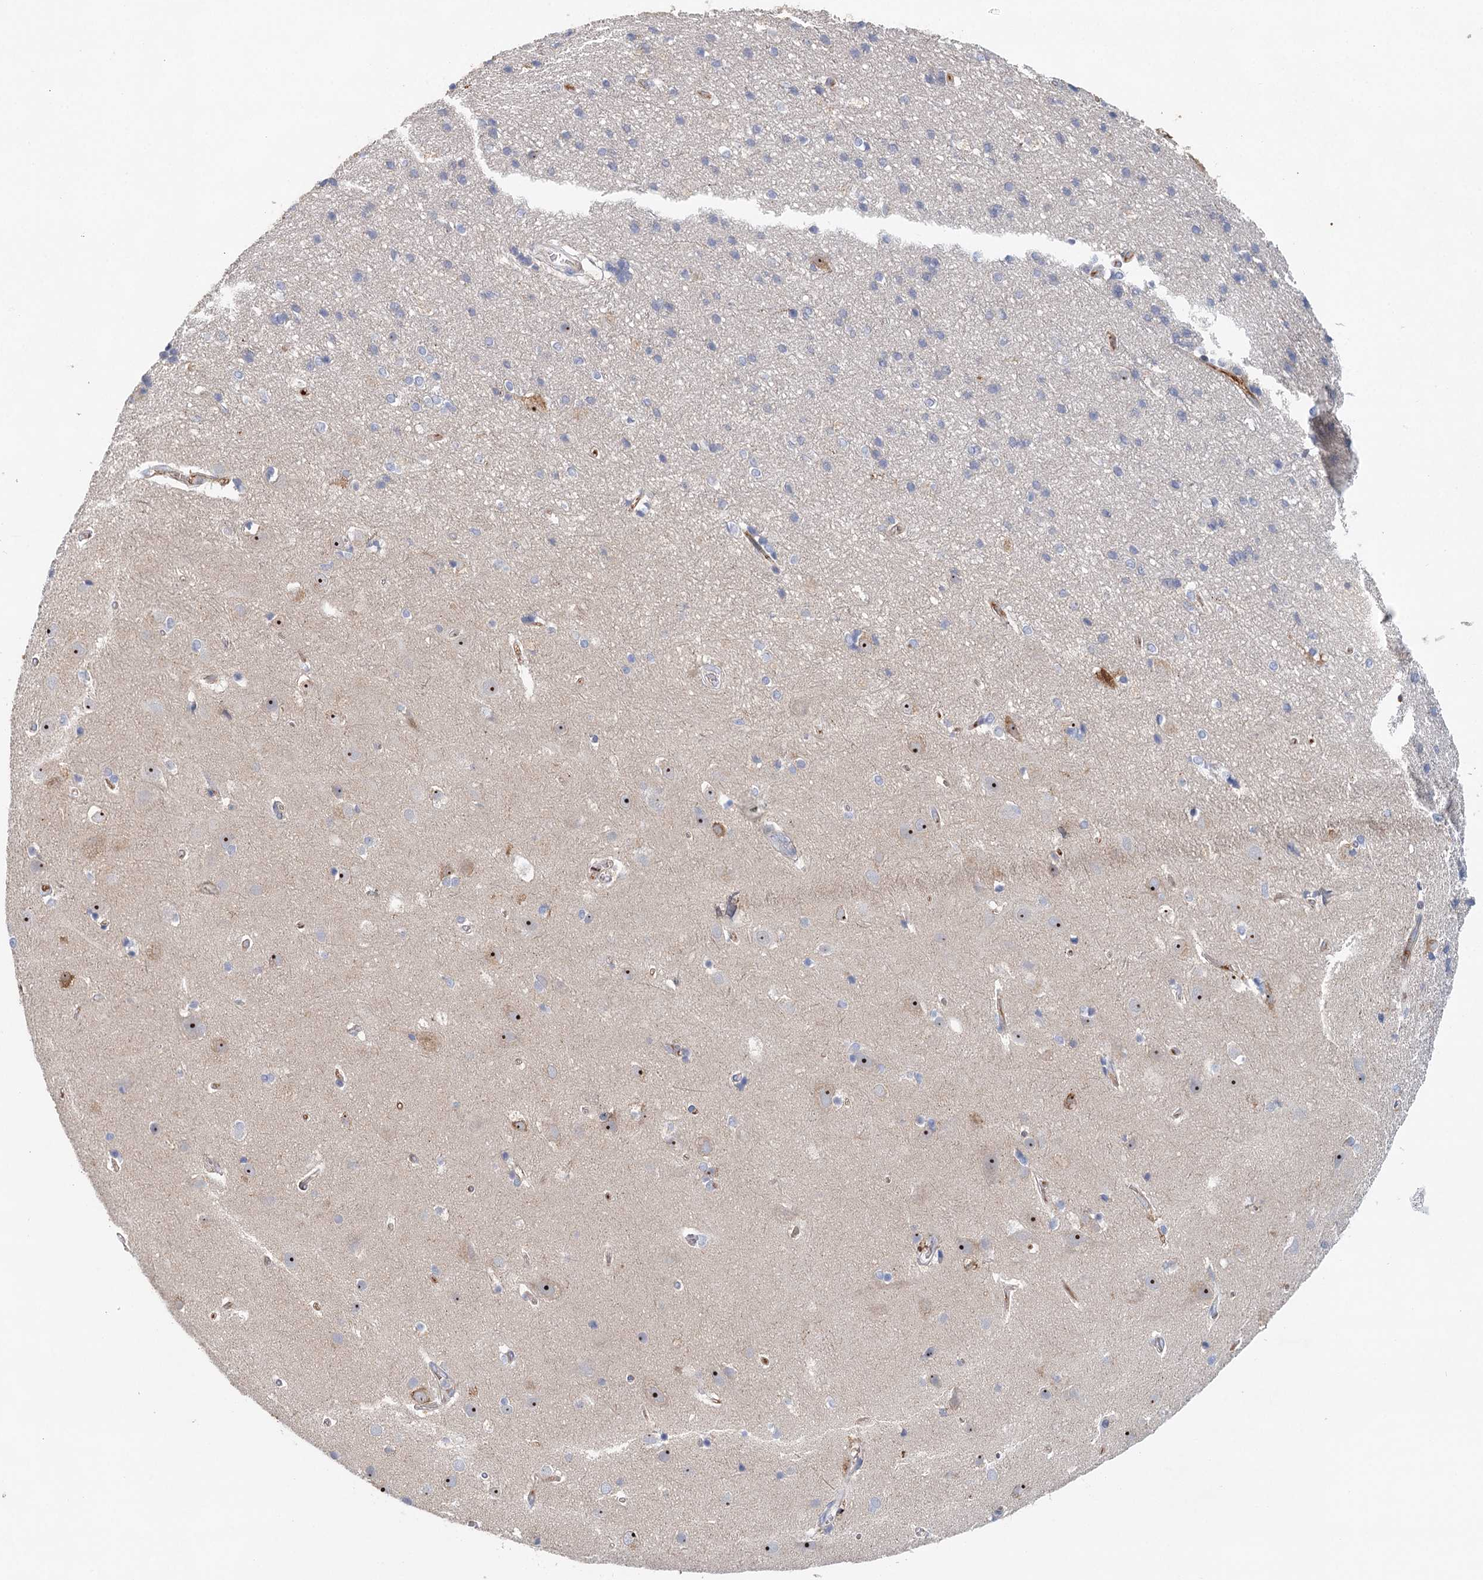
{"staining": {"intensity": "moderate", "quantity": "25%-75%", "location": "cytoplasmic/membranous"}, "tissue": "cerebral cortex", "cell_type": "Endothelial cells", "image_type": "normal", "snomed": [{"axis": "morphology", "description": "Normal tissue, NOS"}, {"axis": "topography", "description": "Cerebral cortex"}], "caption": "Moderate cytoplasmic/membranous staining is identified in approximately 25%-75% of endothelial cells in unremarkable cerebral cortex. (DAB IHC with brightfield microscopy, high magnification).", "gene": "SLC19A3", "patient": {"sex": "male", "age": 54}}